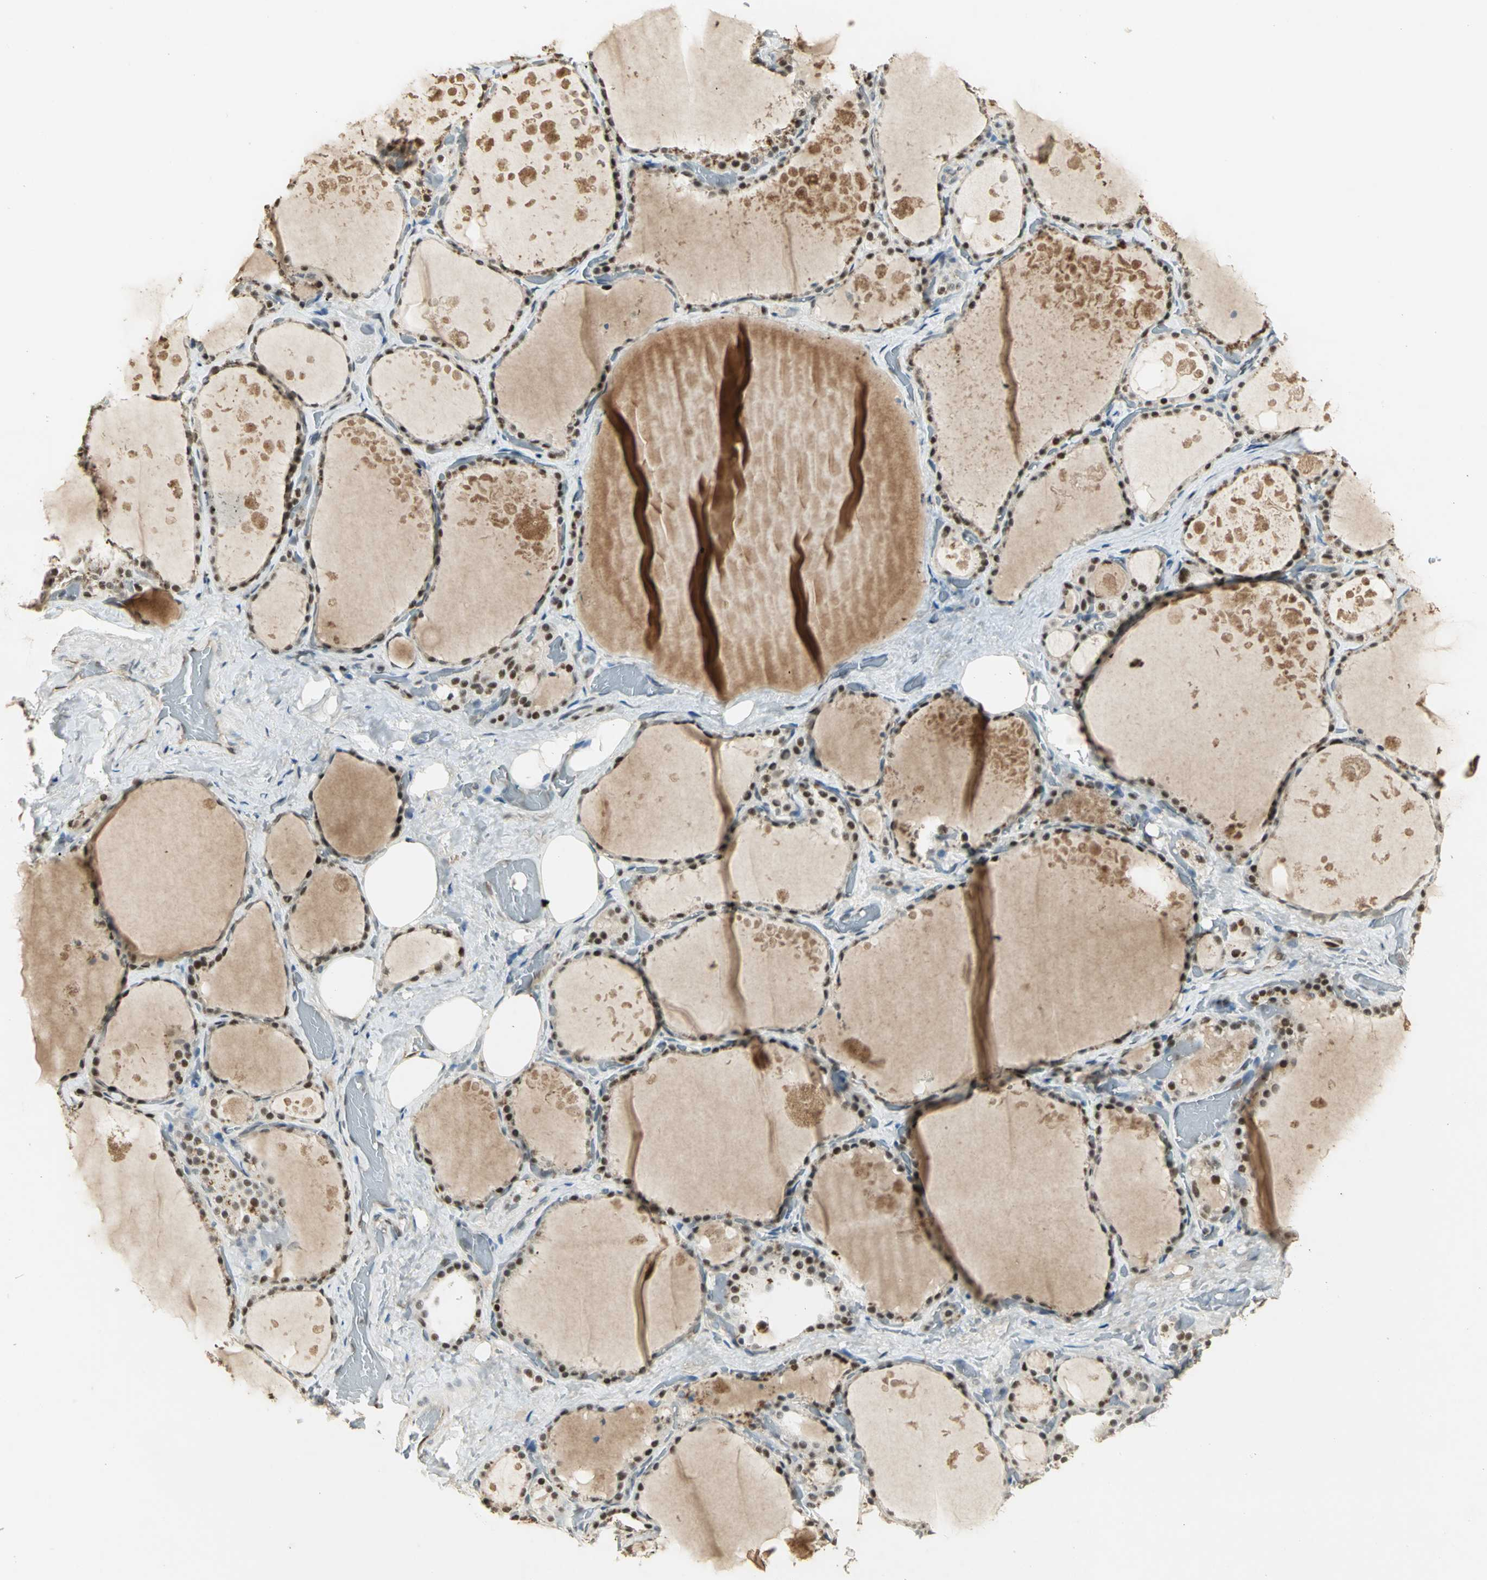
{"staining": {"intensity": "strong", "quantity": ">75%", "location": "nuclear"}, "tissue": "thyroid gland", "cell_type": "Glandular cells", "image_type": "normal", "snomed": [{"axis": "morphology", "description": "Normal tissue, NOS"}, {"axis": "topography", "description": "Thyroid gland"}], "caption": "This is an image of IHC staining of unremarkable thyroid gland, which shows strong expression in the nuclear of glandular cells.", "gene": "ELF1", "patient": {"sex": "male", "age": 61}}